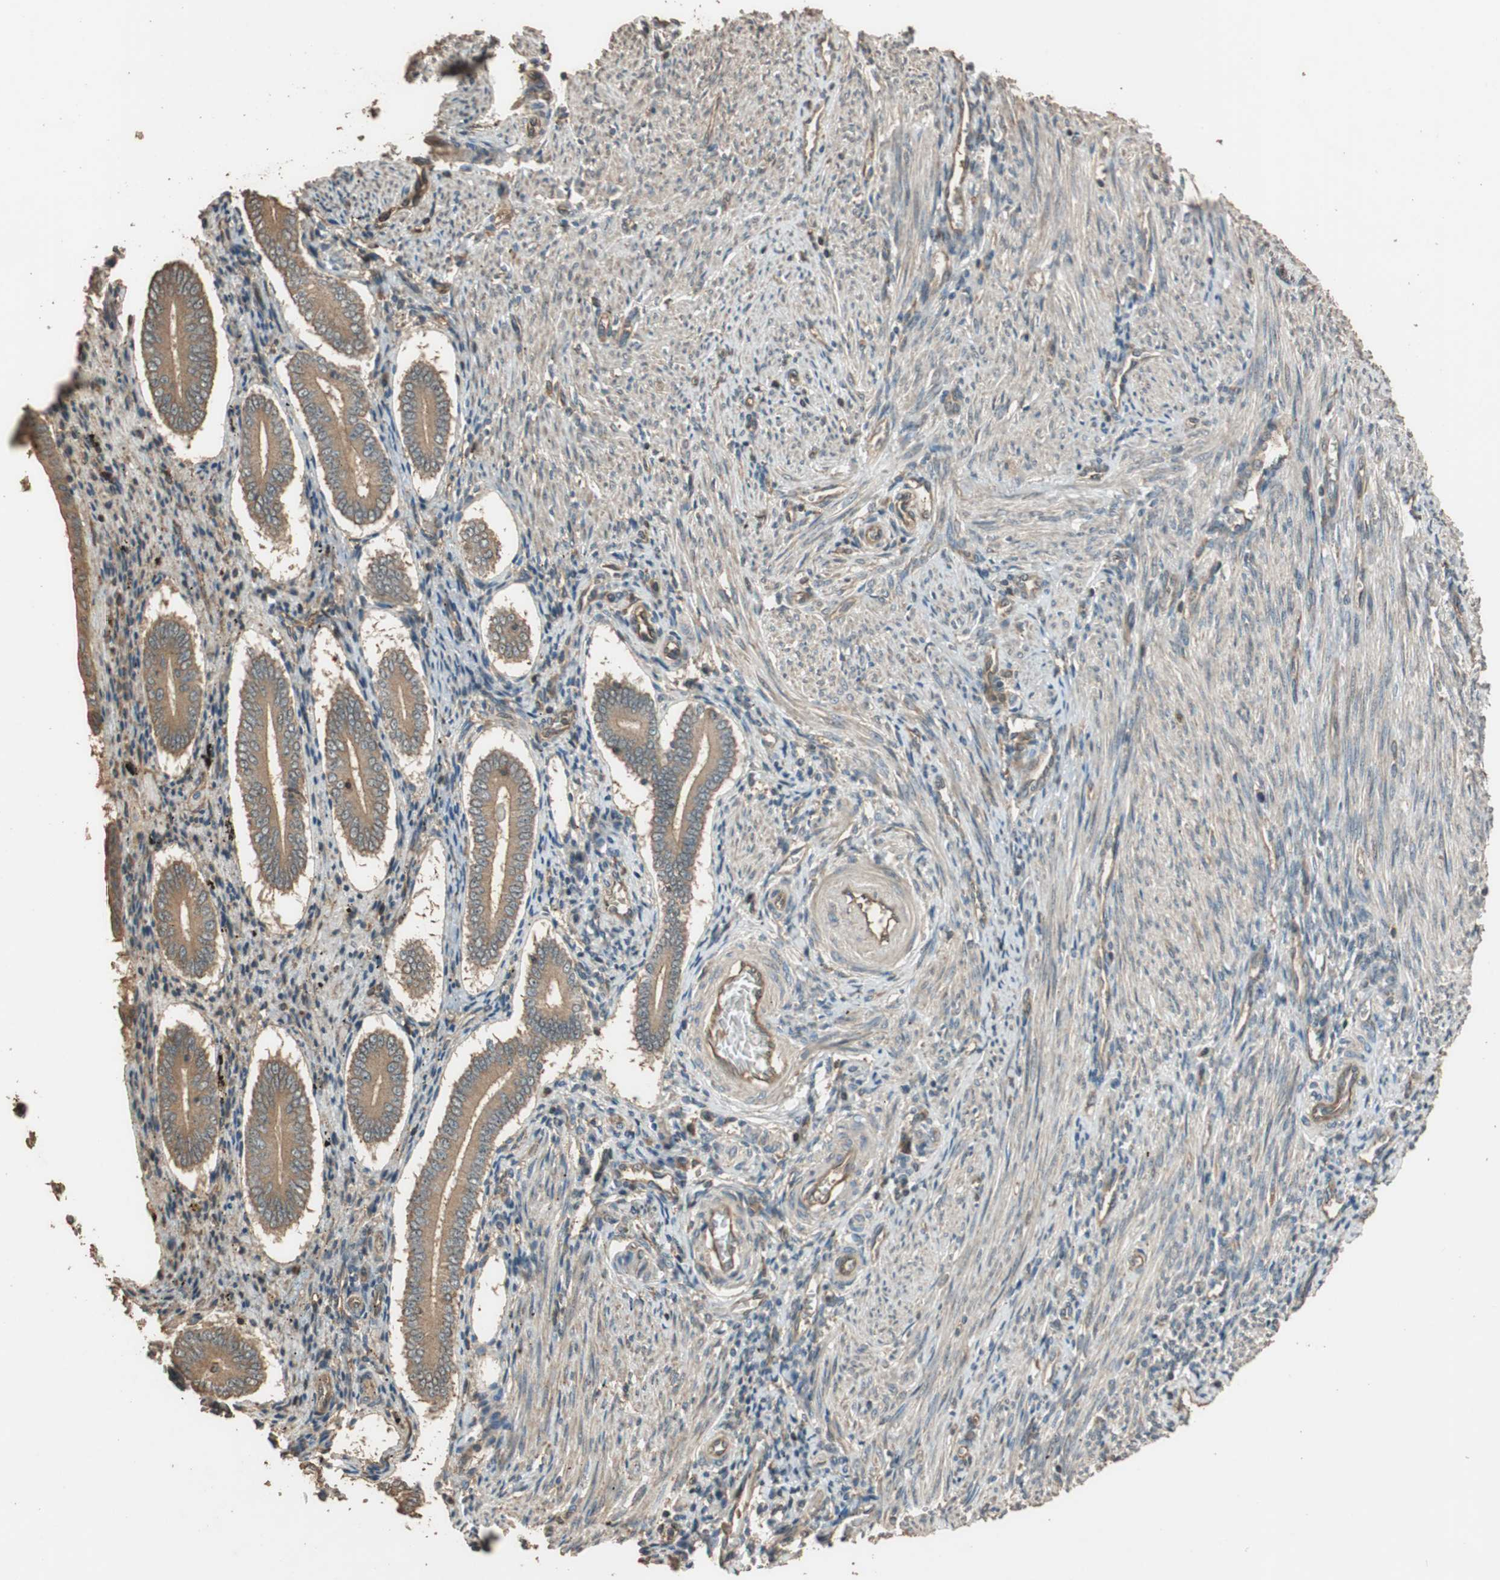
{"staining": {"intensity": "moderate", "quantity": ">75%", "location": "cytoplasmic/membranous"}, "tissue": "endometrium", "cell_type": "Cells in endometrial stroma", "image_type": "normal", "snomed": [{"axis": "morphology", "description": "Normal tissue, NOS"}, {"axis": "topography", "description": "Endometrium"}], "caption": "IHC photomicrograph of unremarkable endometrium: human endometrium stained using IHC shows medium levels of moderate protein expression localized specifically in the cytoplasmic/membranous of cells in endometrial stroma, appearing as a cytoplasmic/membranous brown color.", "gene": "MST1R", "patient": {"sex": "female", "age": 42}}